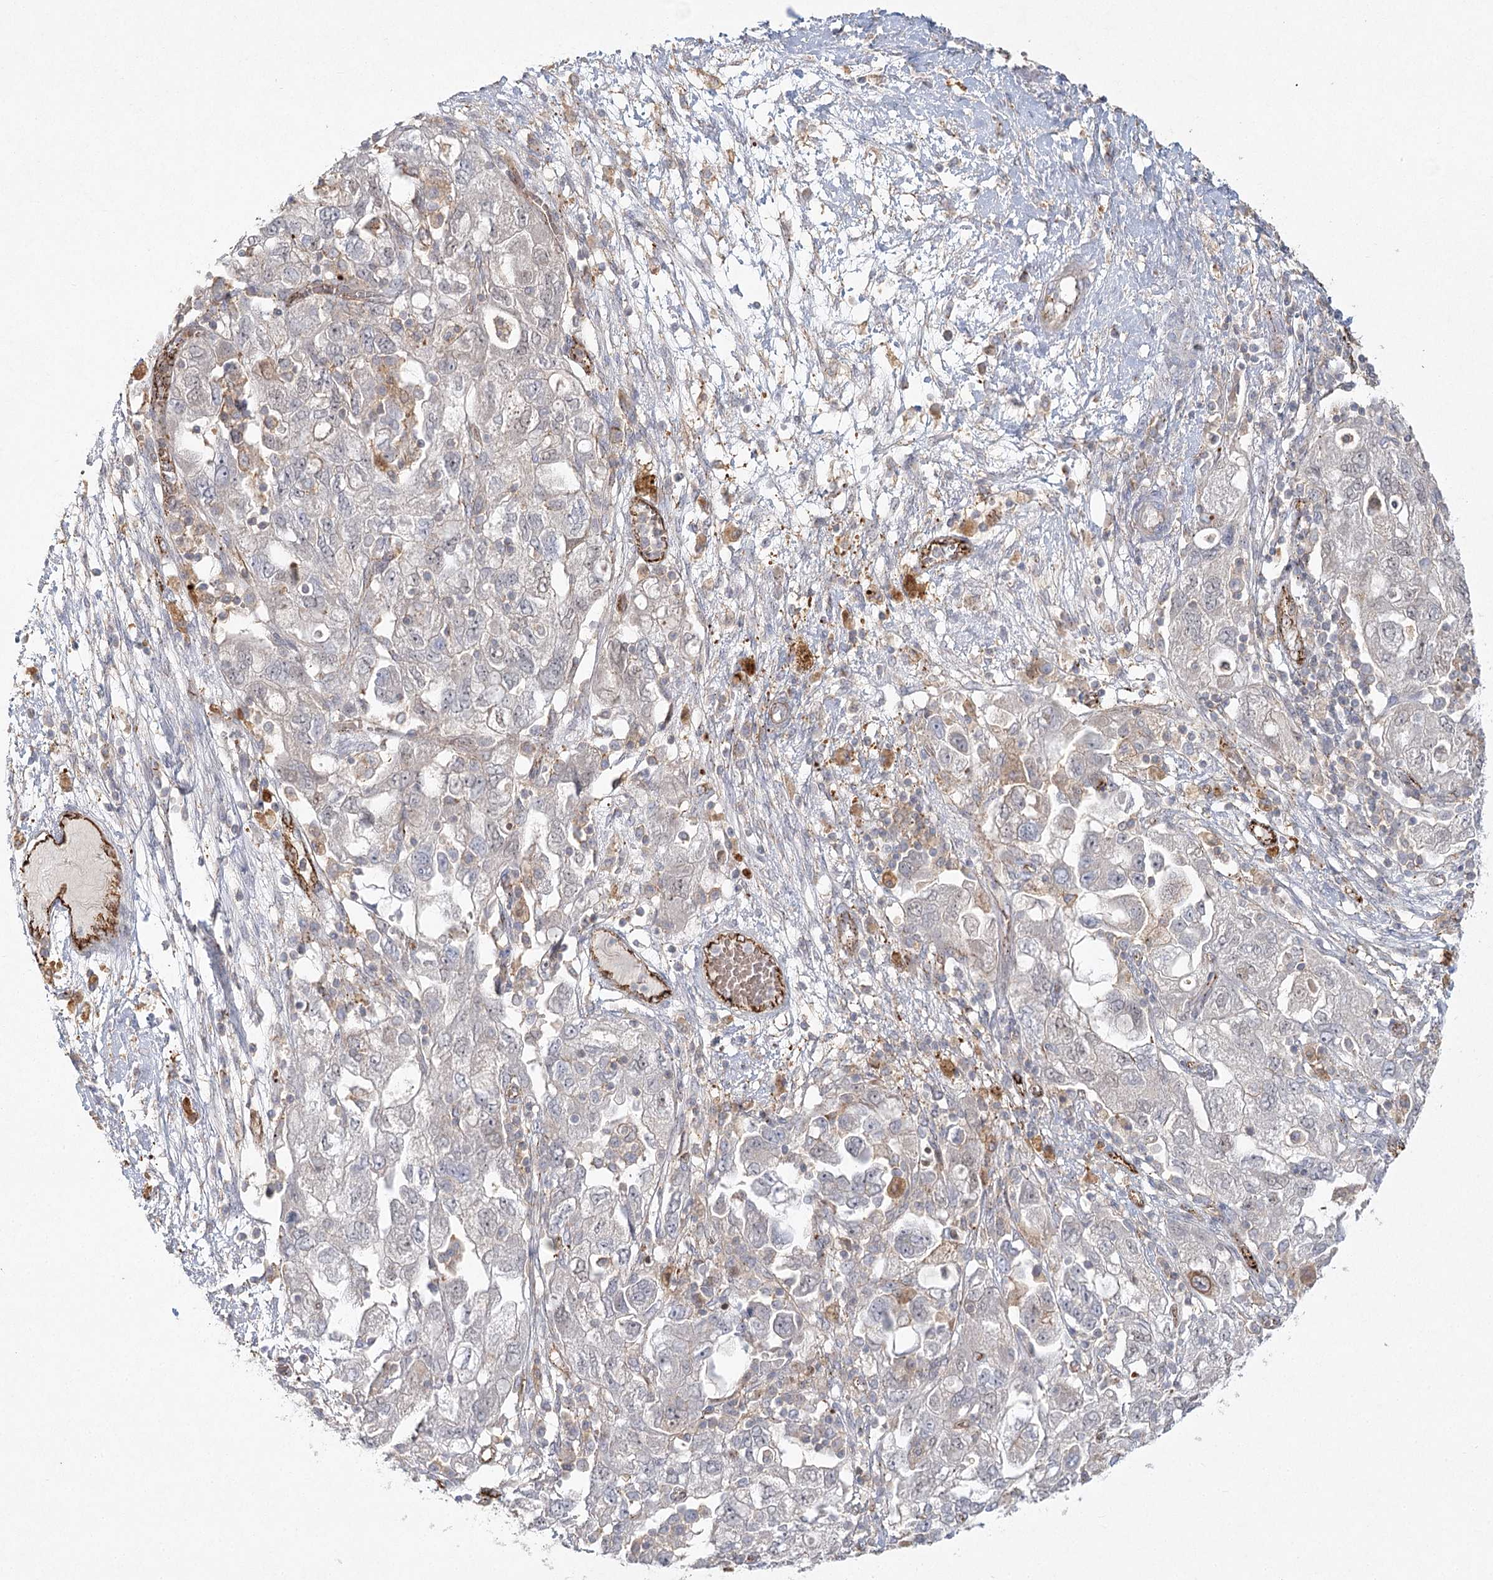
{"staining": {"intensity": "negative", "quantity": "none", "location": "none"}, "tissue": "ovarian cancer", "cell_type": "Tumor cells", "image_type": "cancer", "snomed": [{"axis": "morphology", "description": "Carcinoma, NOS"}, {"axis": "morphology", "description": "Cystadenocarcinoma, serous, NOS"}, {"axis": "topography", "description": "Ovary"}], "caption": "This is an immunohistochemistry (IHC) histopathology image of human ovarian carcinoma. There is no expression in tumor cells.", "gene": "KBTBD4", "patient": {"sex": "female", "age": 69}}